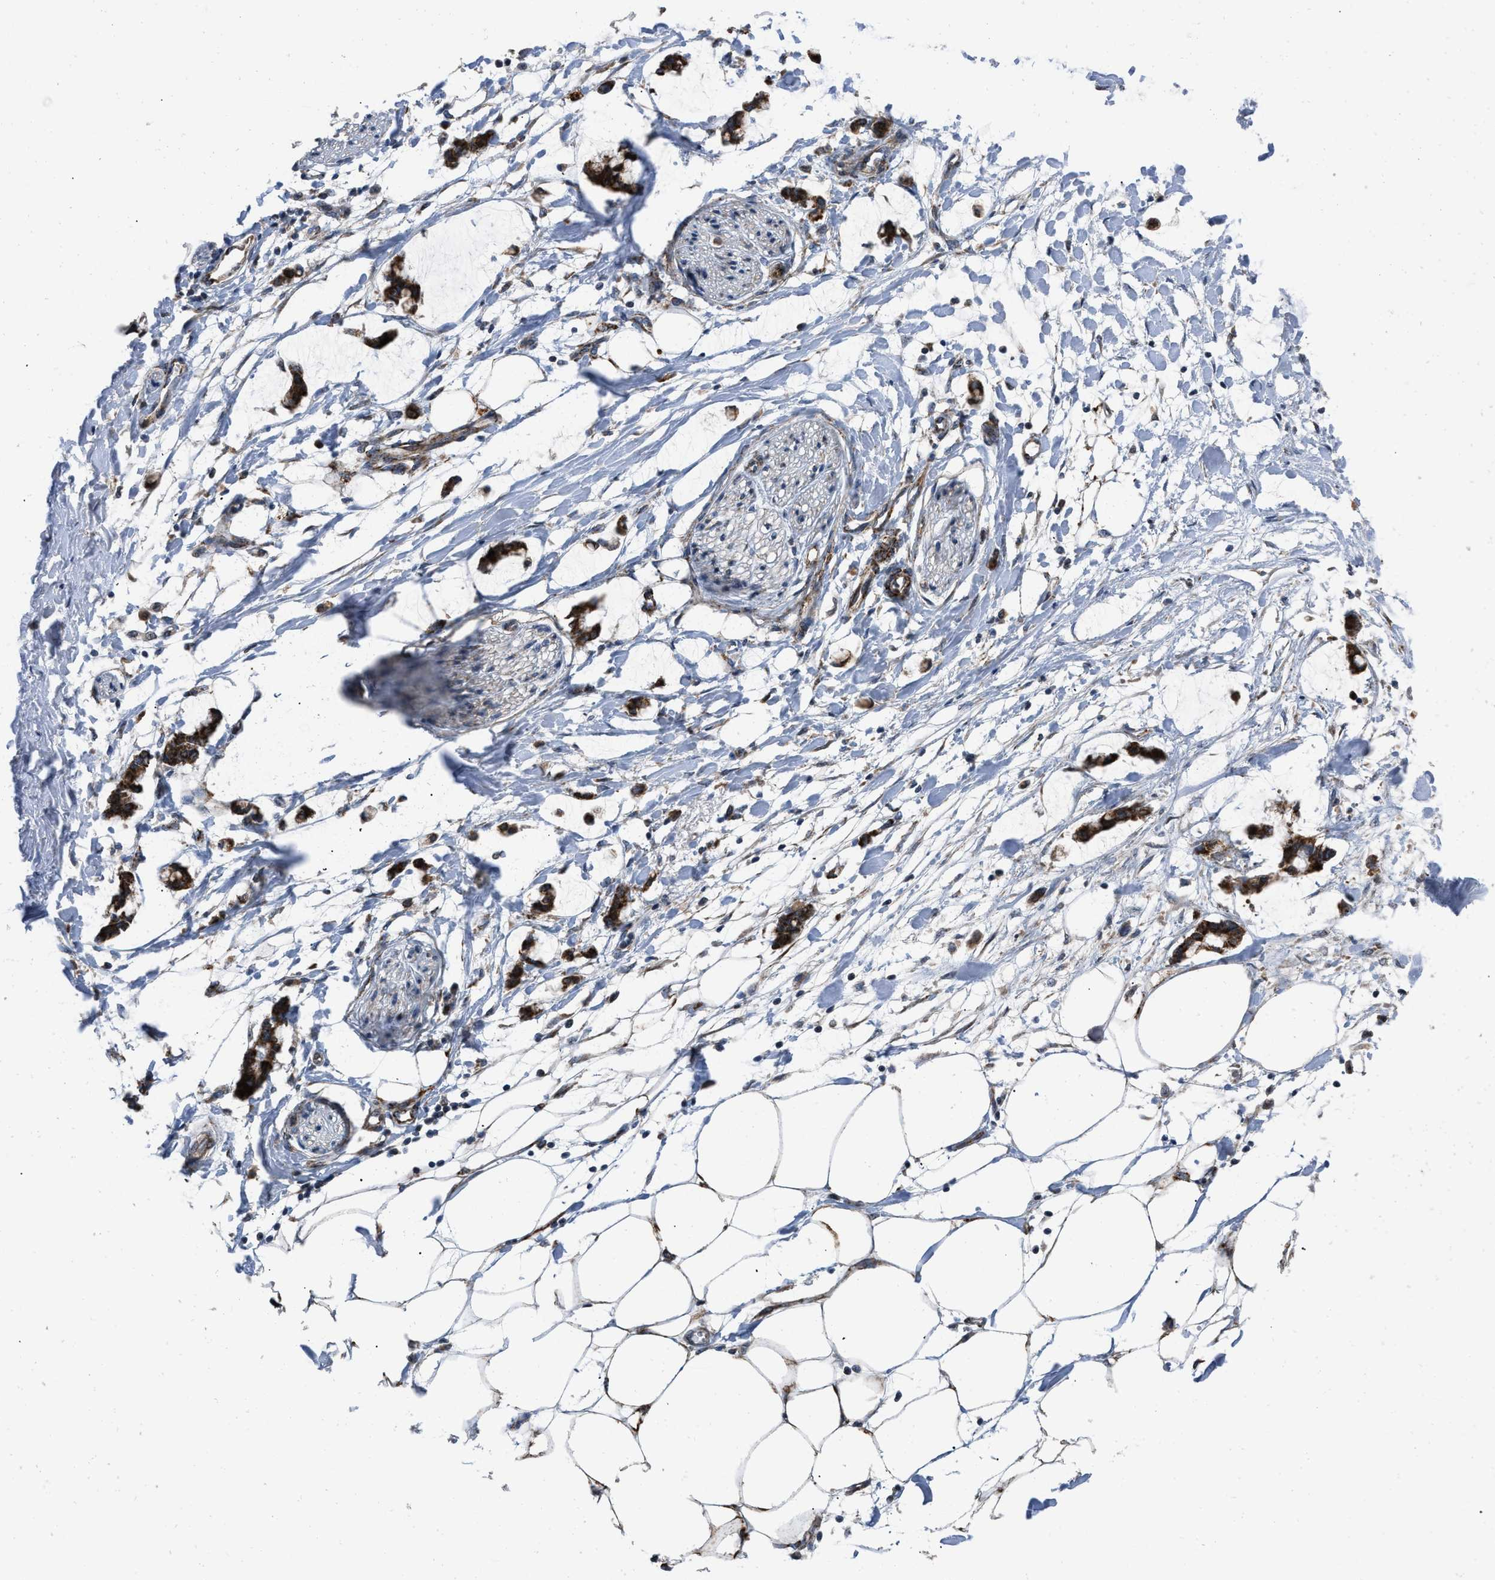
{"staining": {"intensity": "moderate", "quantity": ">75%", "location": "cytoplasmic/membranous"}, "tissue": "adipose tissue", "cell_type": "Adipocytes", "image_type": "normal", "snomed": [{"axis": "morphology", "description": "Normal tissue, NOS"}, {"axis": "morphology", "description": "Adenocarcinoma, NOS"}, {"axis": "topography", "description": "Colon"}, {"axis": "topography", "description": "Peripheral nerve tissue"}], "caption": "Adipocytes display medium levels of moderate cytoplasmic/membranous staining in approximately >75% of cells in benign human adipose tissue.", "gene": "AKAP1", "patient": {"sex": "male", "age": 14}}